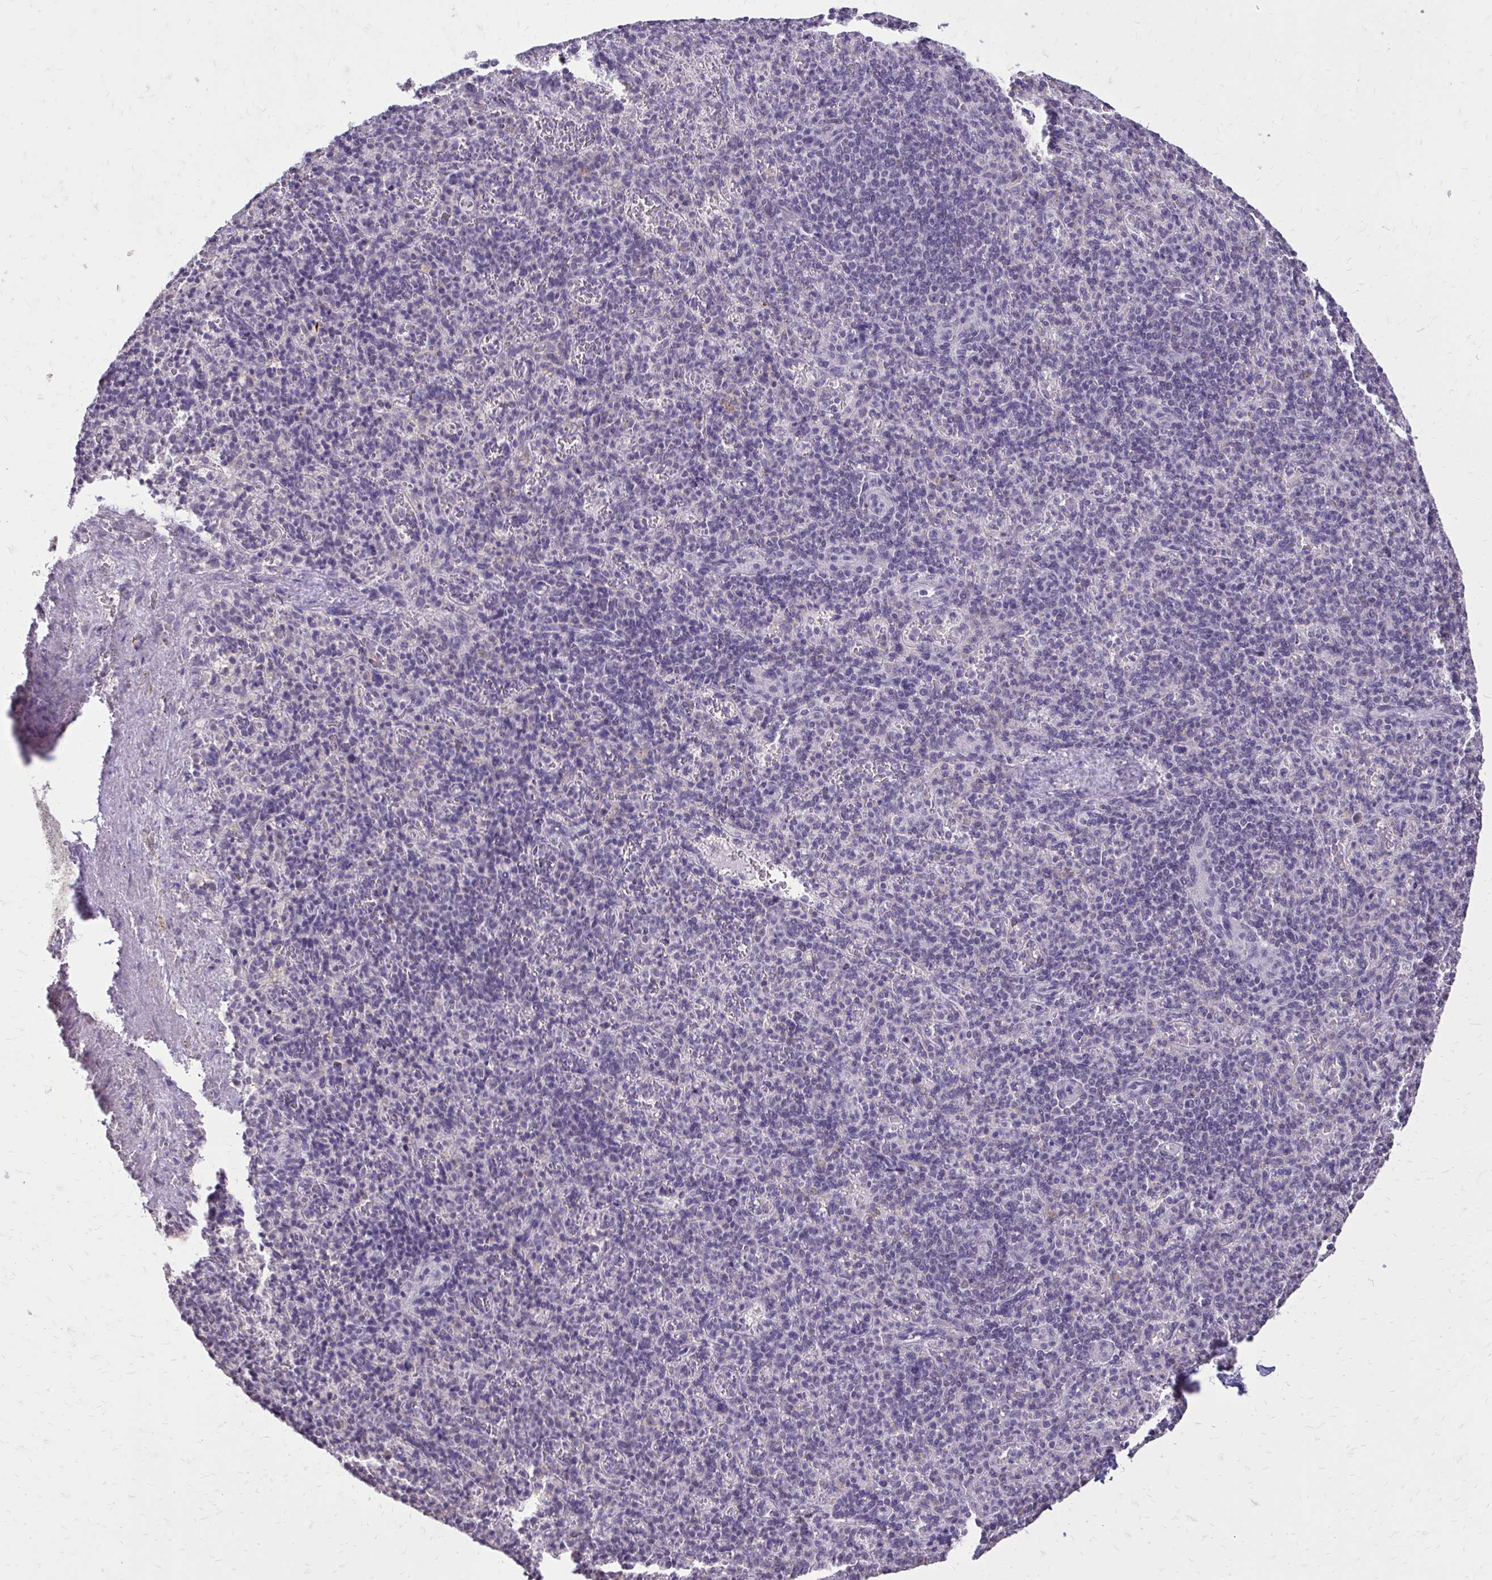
{"staining": {"intensity": "negative", "quantity": "none", "location": "none"}, "tissue": "spleen", "cell_type": "Cells in red pulp", "image_type": "normal", "snomed": [{"axis": "morphology", "description": "Normal tissue, NOS"}, {"axis": "topography", "description": "Spleen"}], "caption": "Cells in red pulp show no significant protein positivity in benign spleen. Nuclei are stained in blue.", "gene": "AKAP5", "patient": {"sex": "female", "age": 74}}